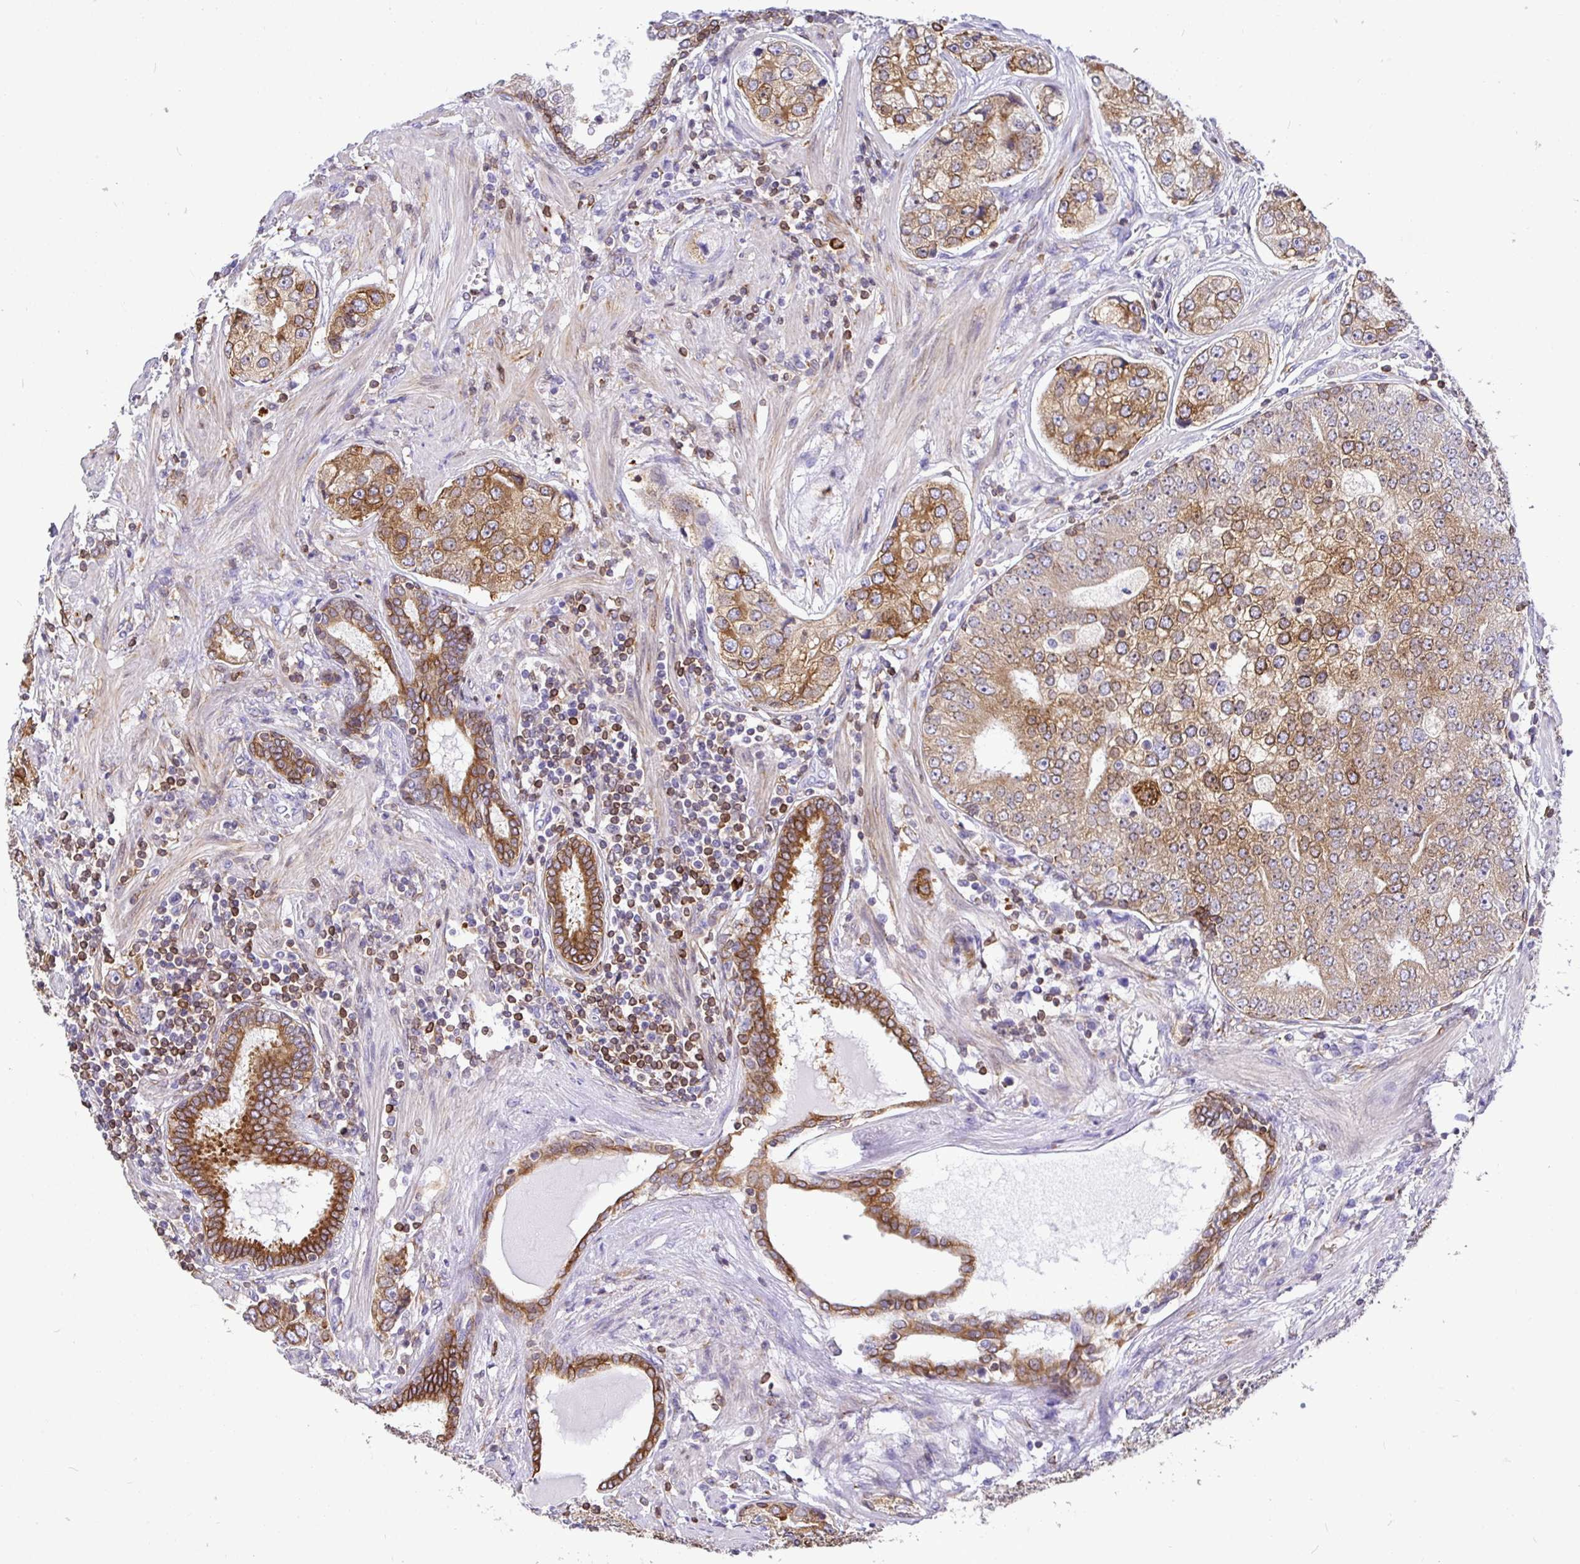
{"staining": {"intensity": "moderate", "quantity": ">75%", "location": "cytoplasmic/membranous"}, "tissue": "prostate cancer", "cell_type": "Tumor cells", "image_type": "cancer", "snomed": [{"axis": "morphology", "description": "Adenocarcinoma, High grade"}, {"axis": "topography", "description": "Prostate"}], "caption": "Protein staining of prostate cancer (adenocarcinoma (high-grade)) tissue shows moderate cytoplasmic/membranous expression in approximately >75% of tumor cells.", "gene": "TP53I11", "patient": {"sex": "male", "age": 60}}